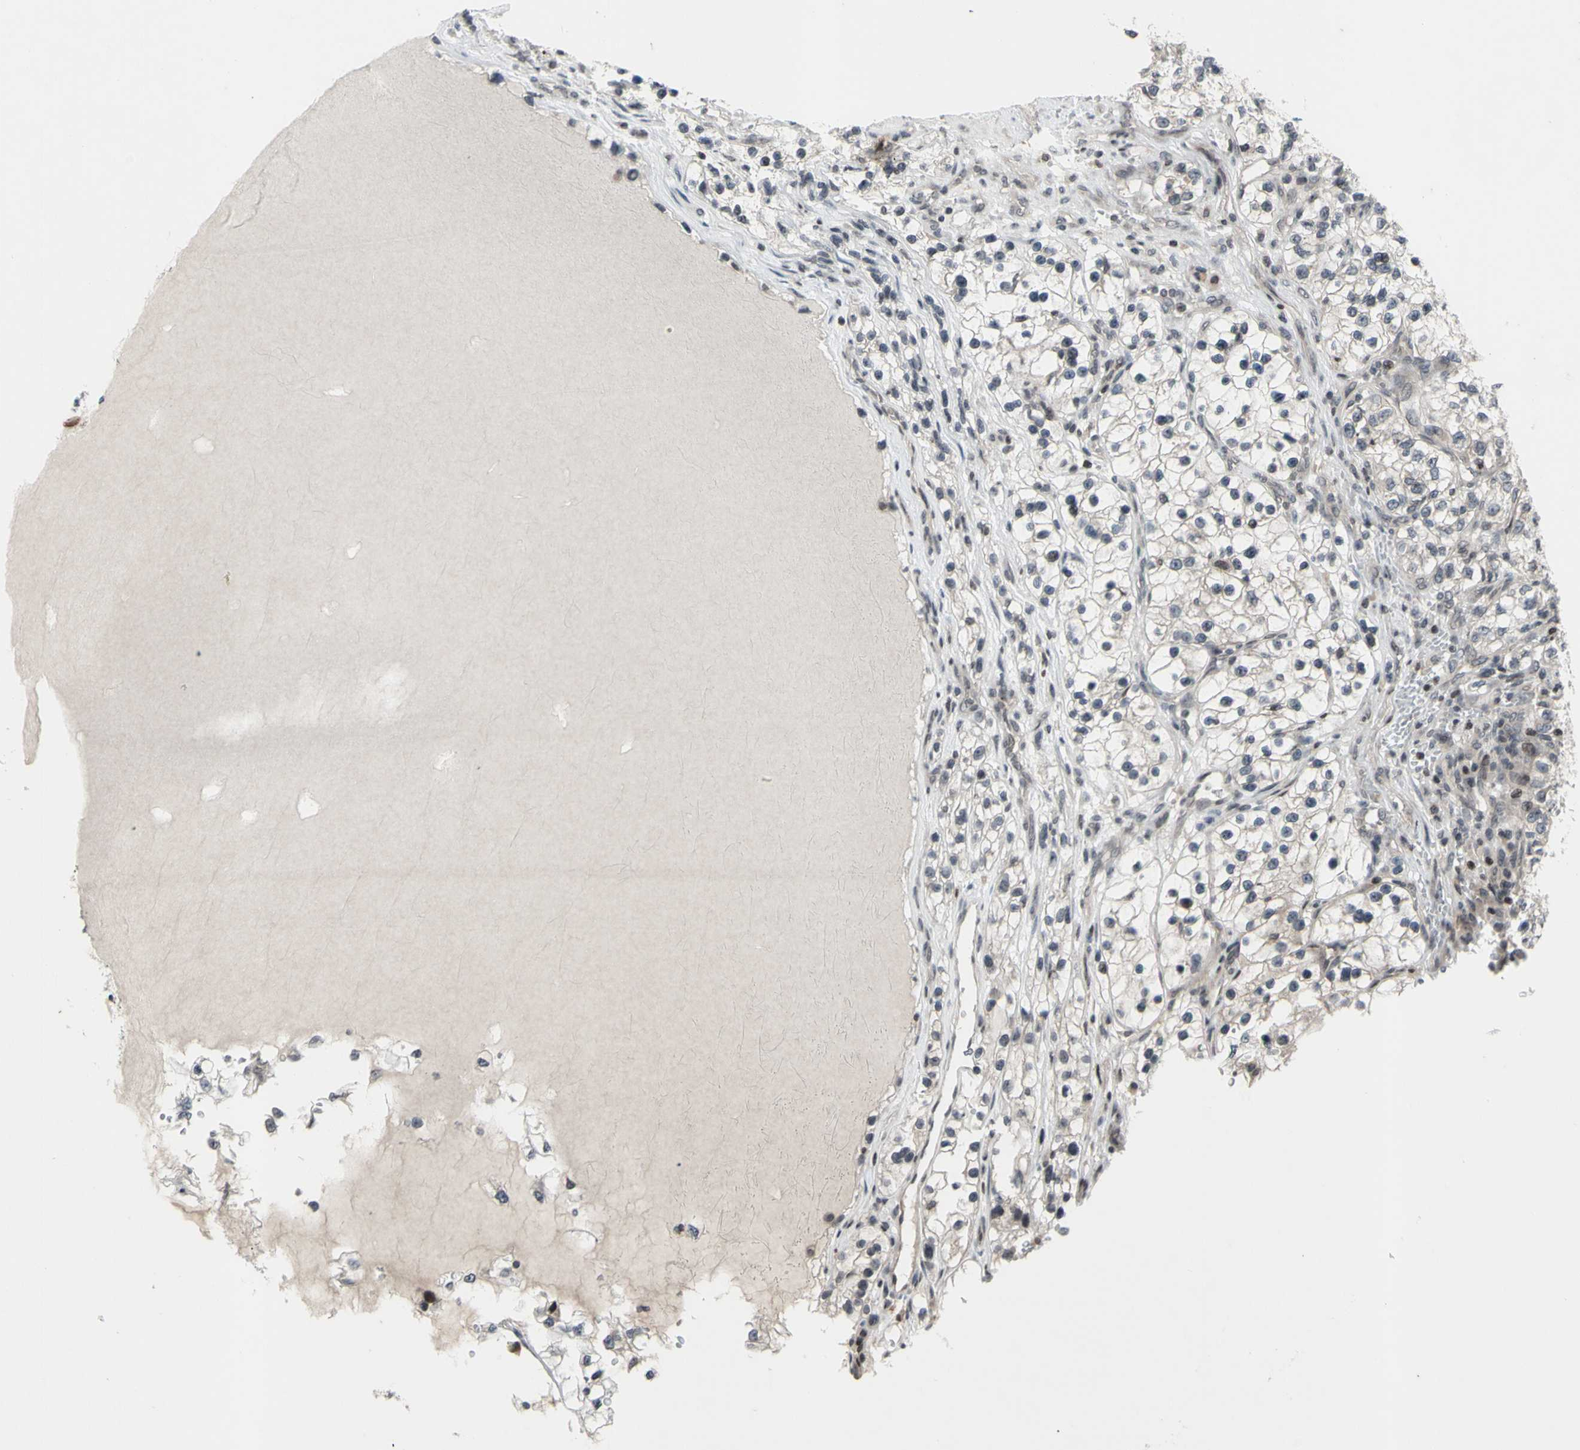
{"staining": {"intensity": "negative", "quantity": "none", "location": "none"}, "tissue": "renal cancer", "cell_type": "Tumor cells", "image_type": "cancer", "snomed": [{"axis": "morphology", "description": "Adenocarcinoma, NOS"}, {"axis": "topography", "description": "Kidney"}], "caption": "There is no significant expression in tumor cells of renal cancer. Brightfield microscopy of immunohistochemistry (IHC) stained with DAB (3,3'-diaminobenzidine) (brown) and hematoxylin (blue), captured at high magnification.", "gene": "XPO1", "patient": {"sex": "female", "age": 57}}